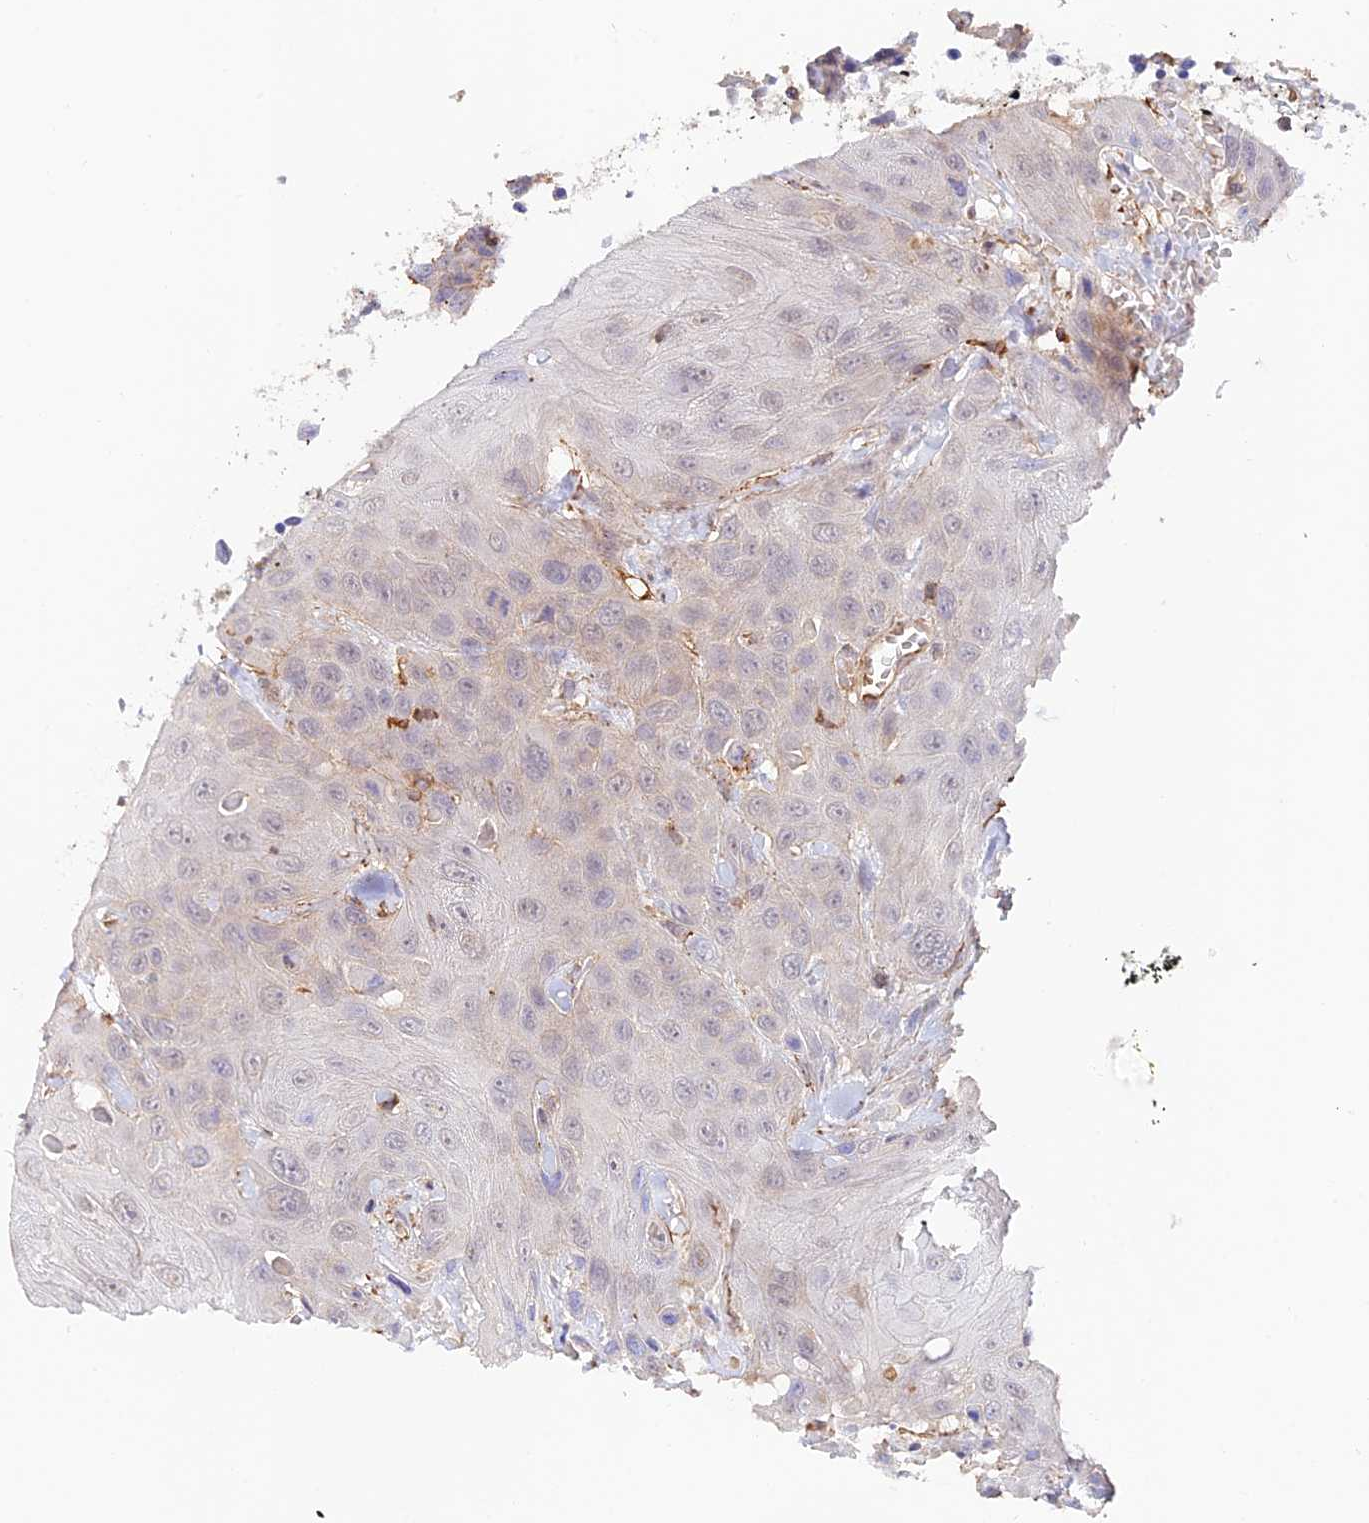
{"staining": {"intensity": "negative", "quantity": "none", "location": "none"}, "tissue": "head and neck cancer", "cell_type": "Tumor cells", "image_type": "cancer", "snomed": [{"axis": "morphology", "description": "Squamous cell carcinoma, NOS"}, {"axis": "topography", "description": "Head-Neck"}], "caption": "An image of human head and neck squamous cell carcinoma is negative for staining in tumor cells.", "gene": "DENND1C", "patient": {"sex": "male", "age": 81}}